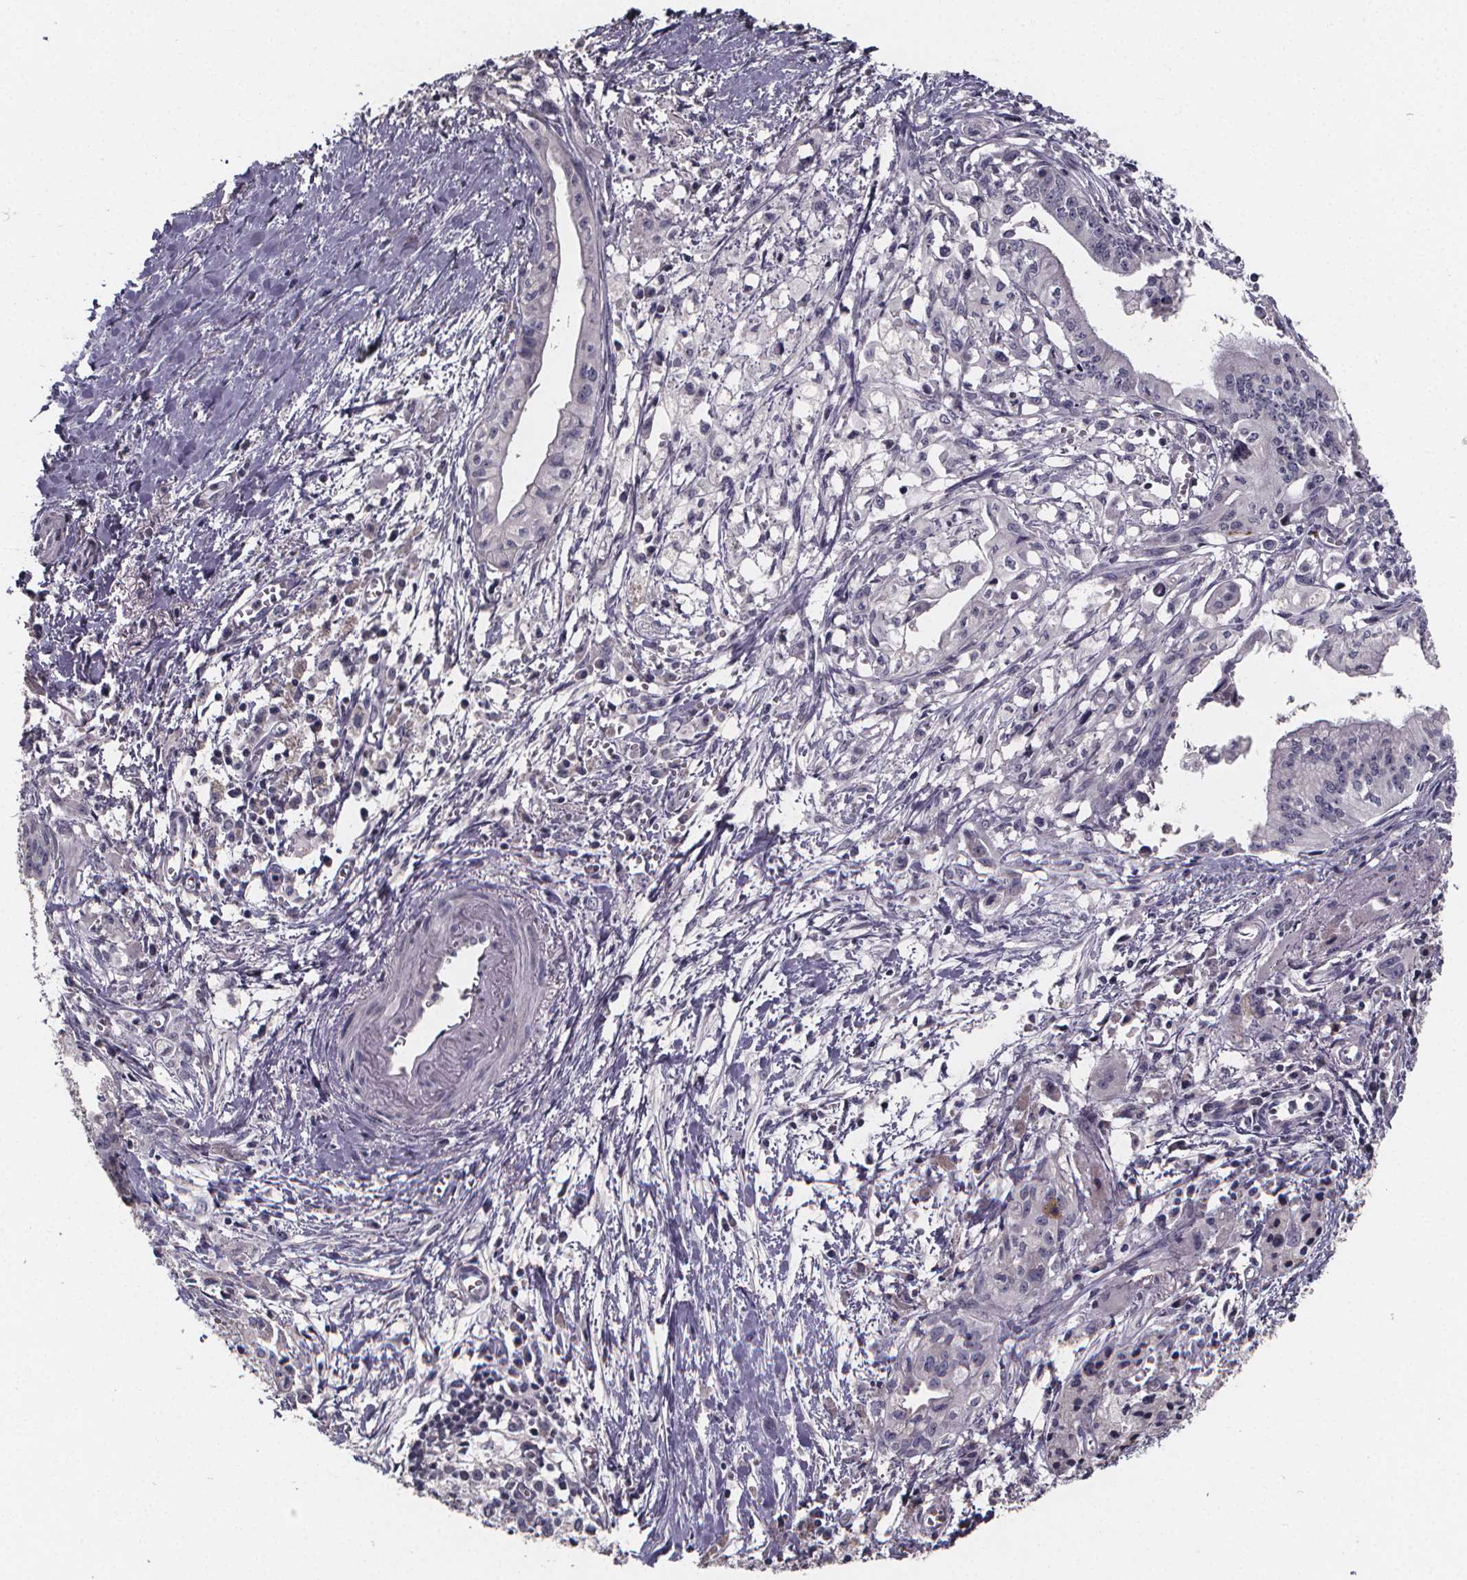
{"staining": {"intensity": "negative", "quantity": "none", "location": "none"}, "tissue": "pancreatic cancer", "cell_type": "Tumor cells", "image_type": "cancer", "snomed": [{"axis": "morphology", "description": "Adenocarcinoma, NOS"}, {"axis": "topography", "description": "Pancreas"}], "caption": "An immunohistochemistry image of adenocarcinoma (pancreatic) is shown. There is no staining in tumor cells of adenocarcinoma (pancreatic).", "gene": "AGT", "patient": {"sex": "female", "age": 61}}